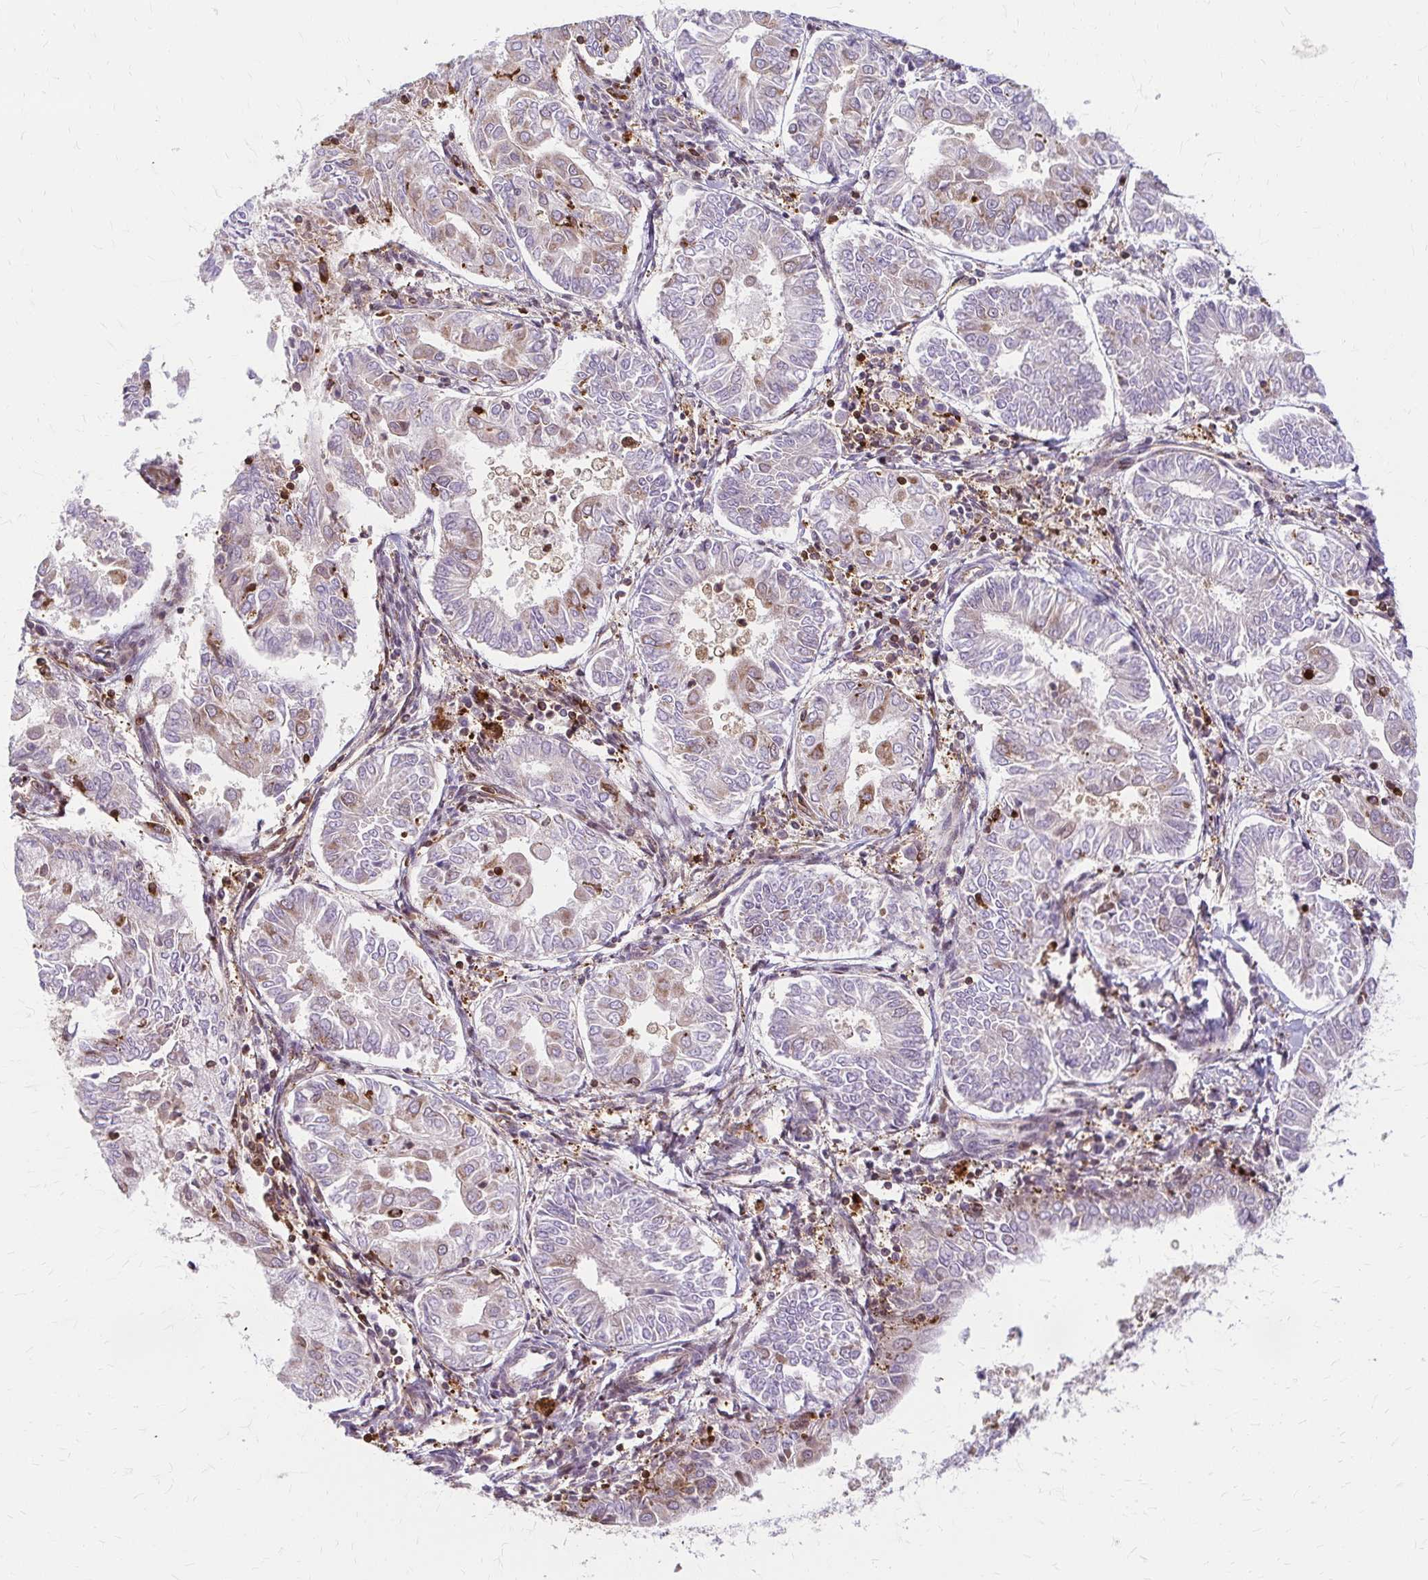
{"staining": {"intensity": "moderate", "quantity": "<25%", "location": "cytoplasmic/membranous"}, "tissue": "endometrial cancer", "cell_type": "Tumor cells", "image_type": "cancer", "snomed": [{"axis": "morphology", "description": "Adenocarcinoma, NOS"}, {"axis": "topography", "description": "Endometrium"}], "caption": "Tumor cells display moderate cytoplasmic/membranous expression in about <25% of cells in endometrial adenocarcinoma.", "gene": "WASF2", "patient": {"sex": "female", "age": 68}}